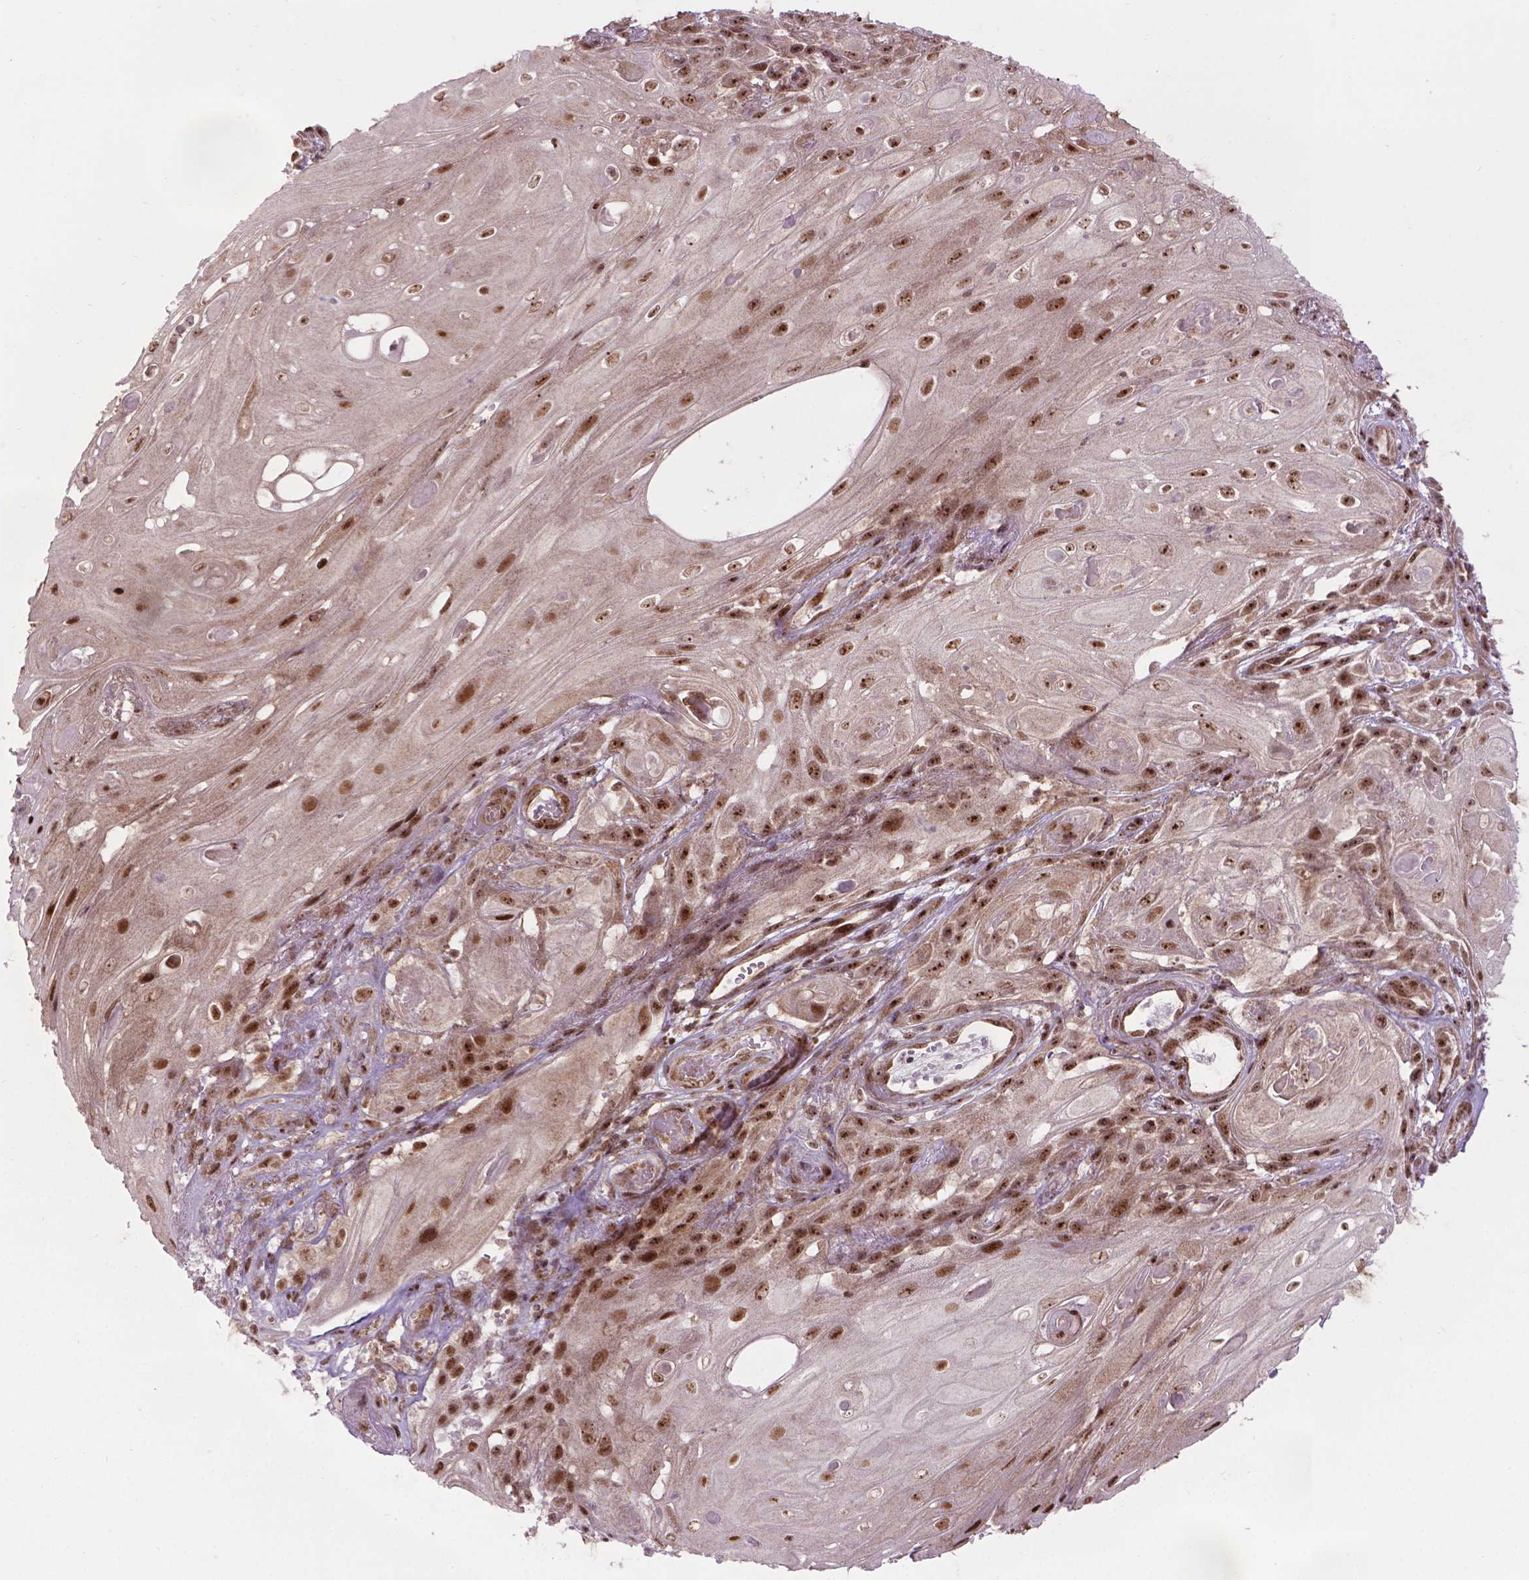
{"staining": {"intensity": "moderate", "quantity": ">75%", "location": "nuclear"}, "tissue": "skin cancer", "cell_type": "Tumor cells", "image_type": "cancer", "snomed": [{"axis": "morphology", "description": "Squamous cell carcinoma, NOS"}, {"axis": "topography", "description": "Skin"}], "caption": "Skin cancer stained for a protein demonstrates moderate nuclear positivity in tumor cells. (Stains: DAB in brown, nuclei in blue, Microscopy: brightfield microscopy at high magnification).", "gene": "CSNK2A1", "patient": {"sex": "male", "age": 62}}